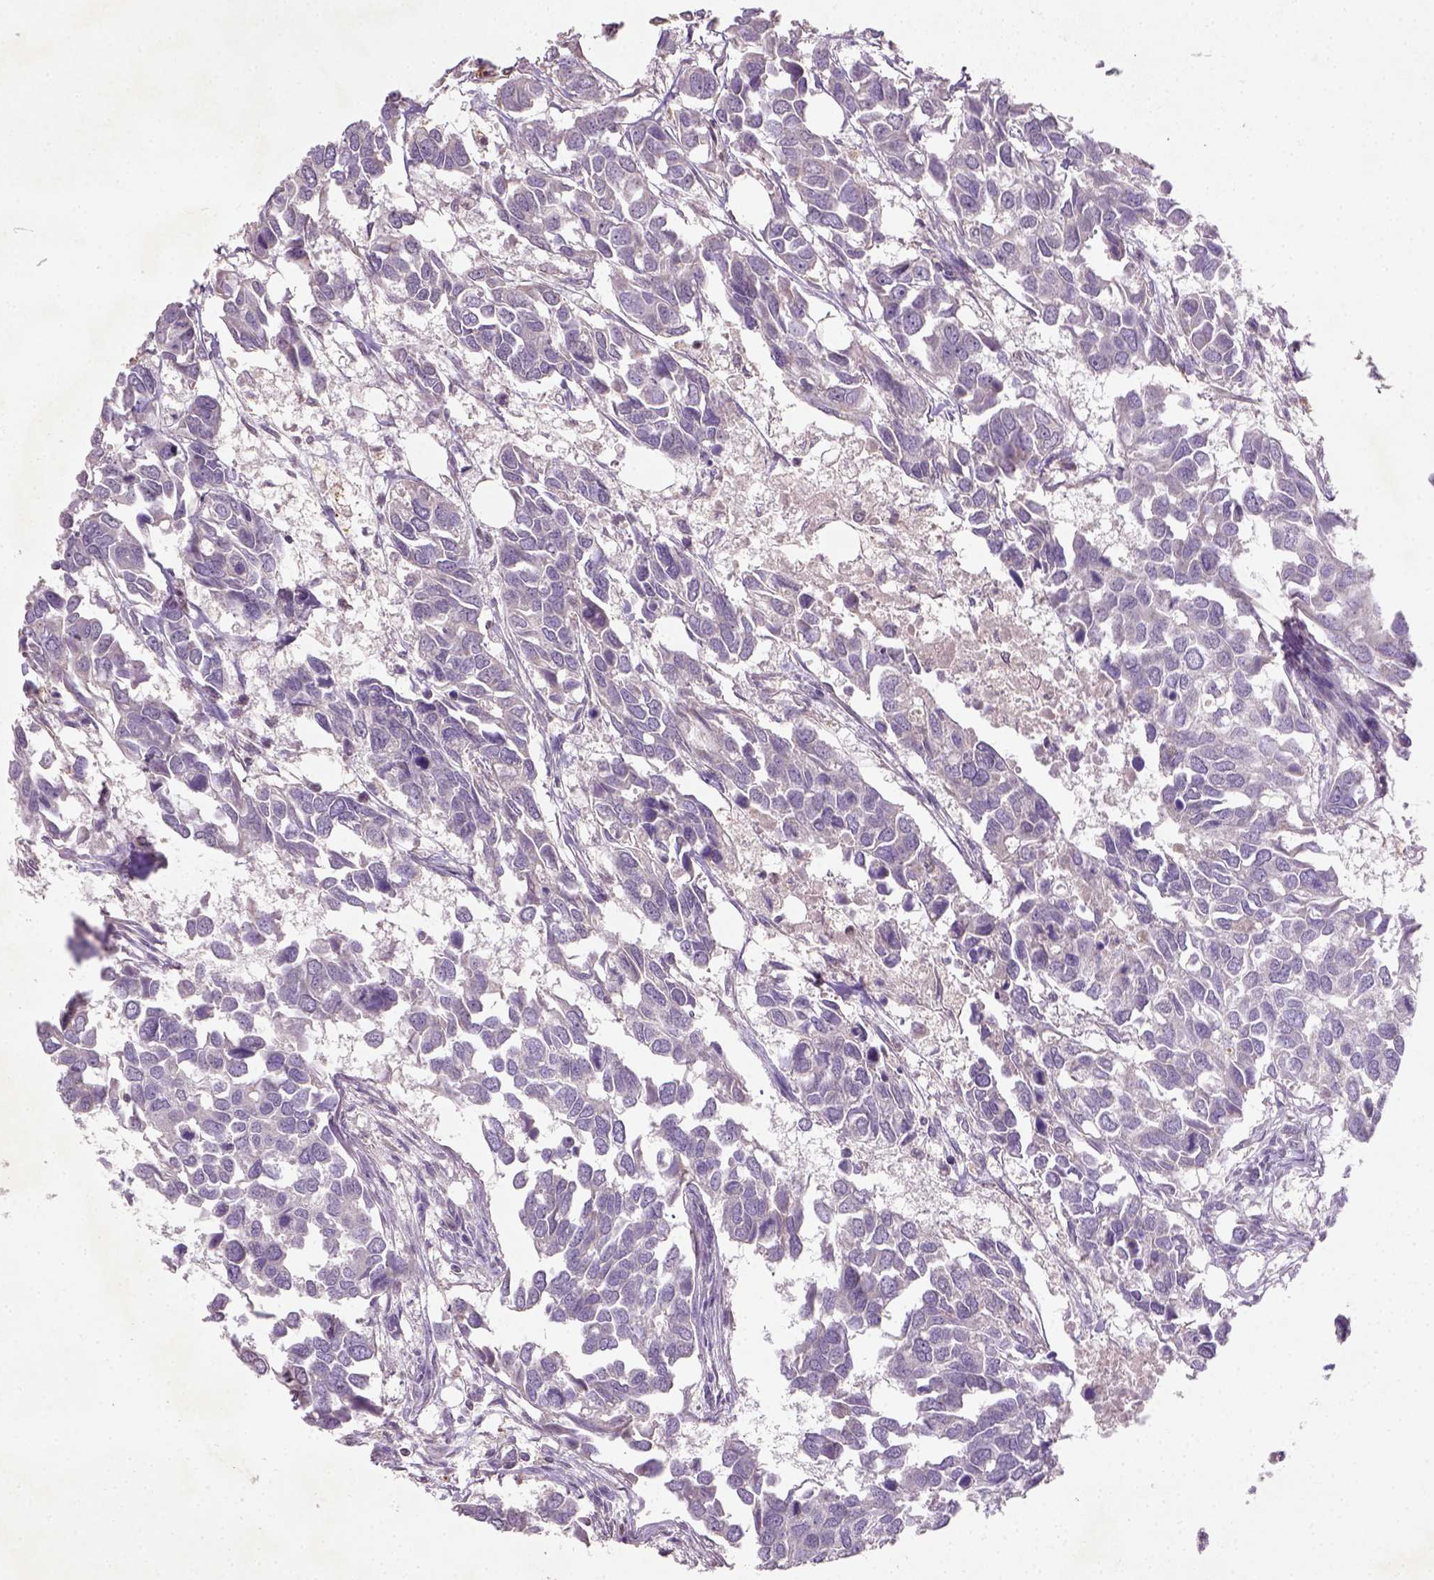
{"staining": {"intensity": "negative", "quantity": "none", "location": "none"}, "tissue": "breast cancer", "cell_type": "Tumor cells", "image_type": "cancer", "snomed": [{"axis": "morphology", "description": "Duct carcinoma"}, {"axis": "topography", "description": "Breast"}], "caption": "The image displays no staining of tumor cells in infiltrating ductal carcinoma (breast).", "gene": "NUDT3", "patient": {"sex": "female", "age": 83}}